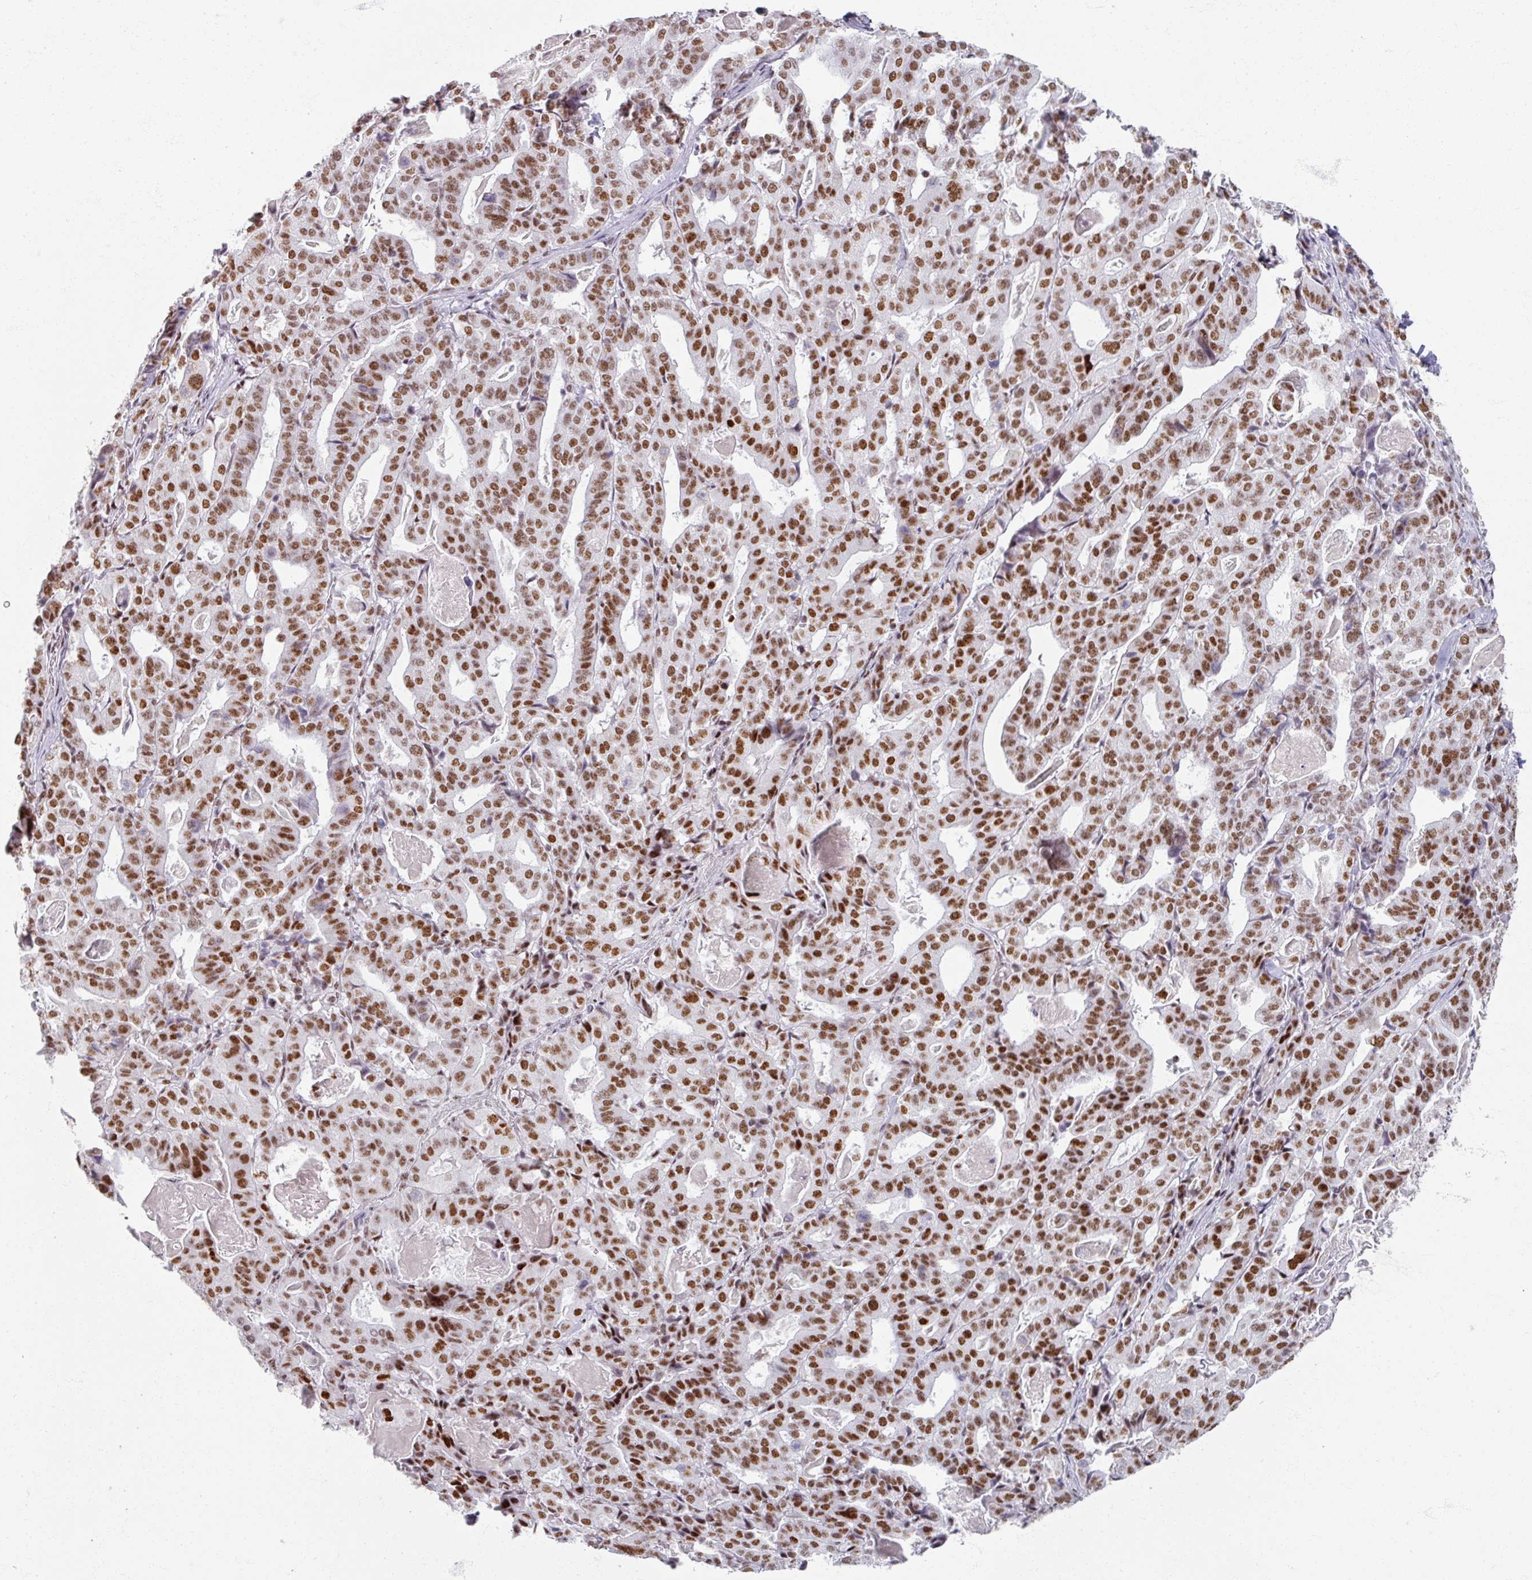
{"staining": {"intensity": "strong", "quantity": ">75%", "location": "nuclear"}, "tissue": "stomach cancer", "cell_type": "Tumor cells", "image_type": "cancer", "snomed": [{"axis": "morphology", "description": "Adenocarcinoma, NOS"}, {"axis": "topography", "description": "Stomach"}], "caption": "Immunohistochemical staining of human adenocarcinoma (stomach) exhibits high levels of strong nuclear protein staining in approximately >75% of tumor cells.", "gene": "ADAR", "patient": {"sex": "male", "age": 48}}